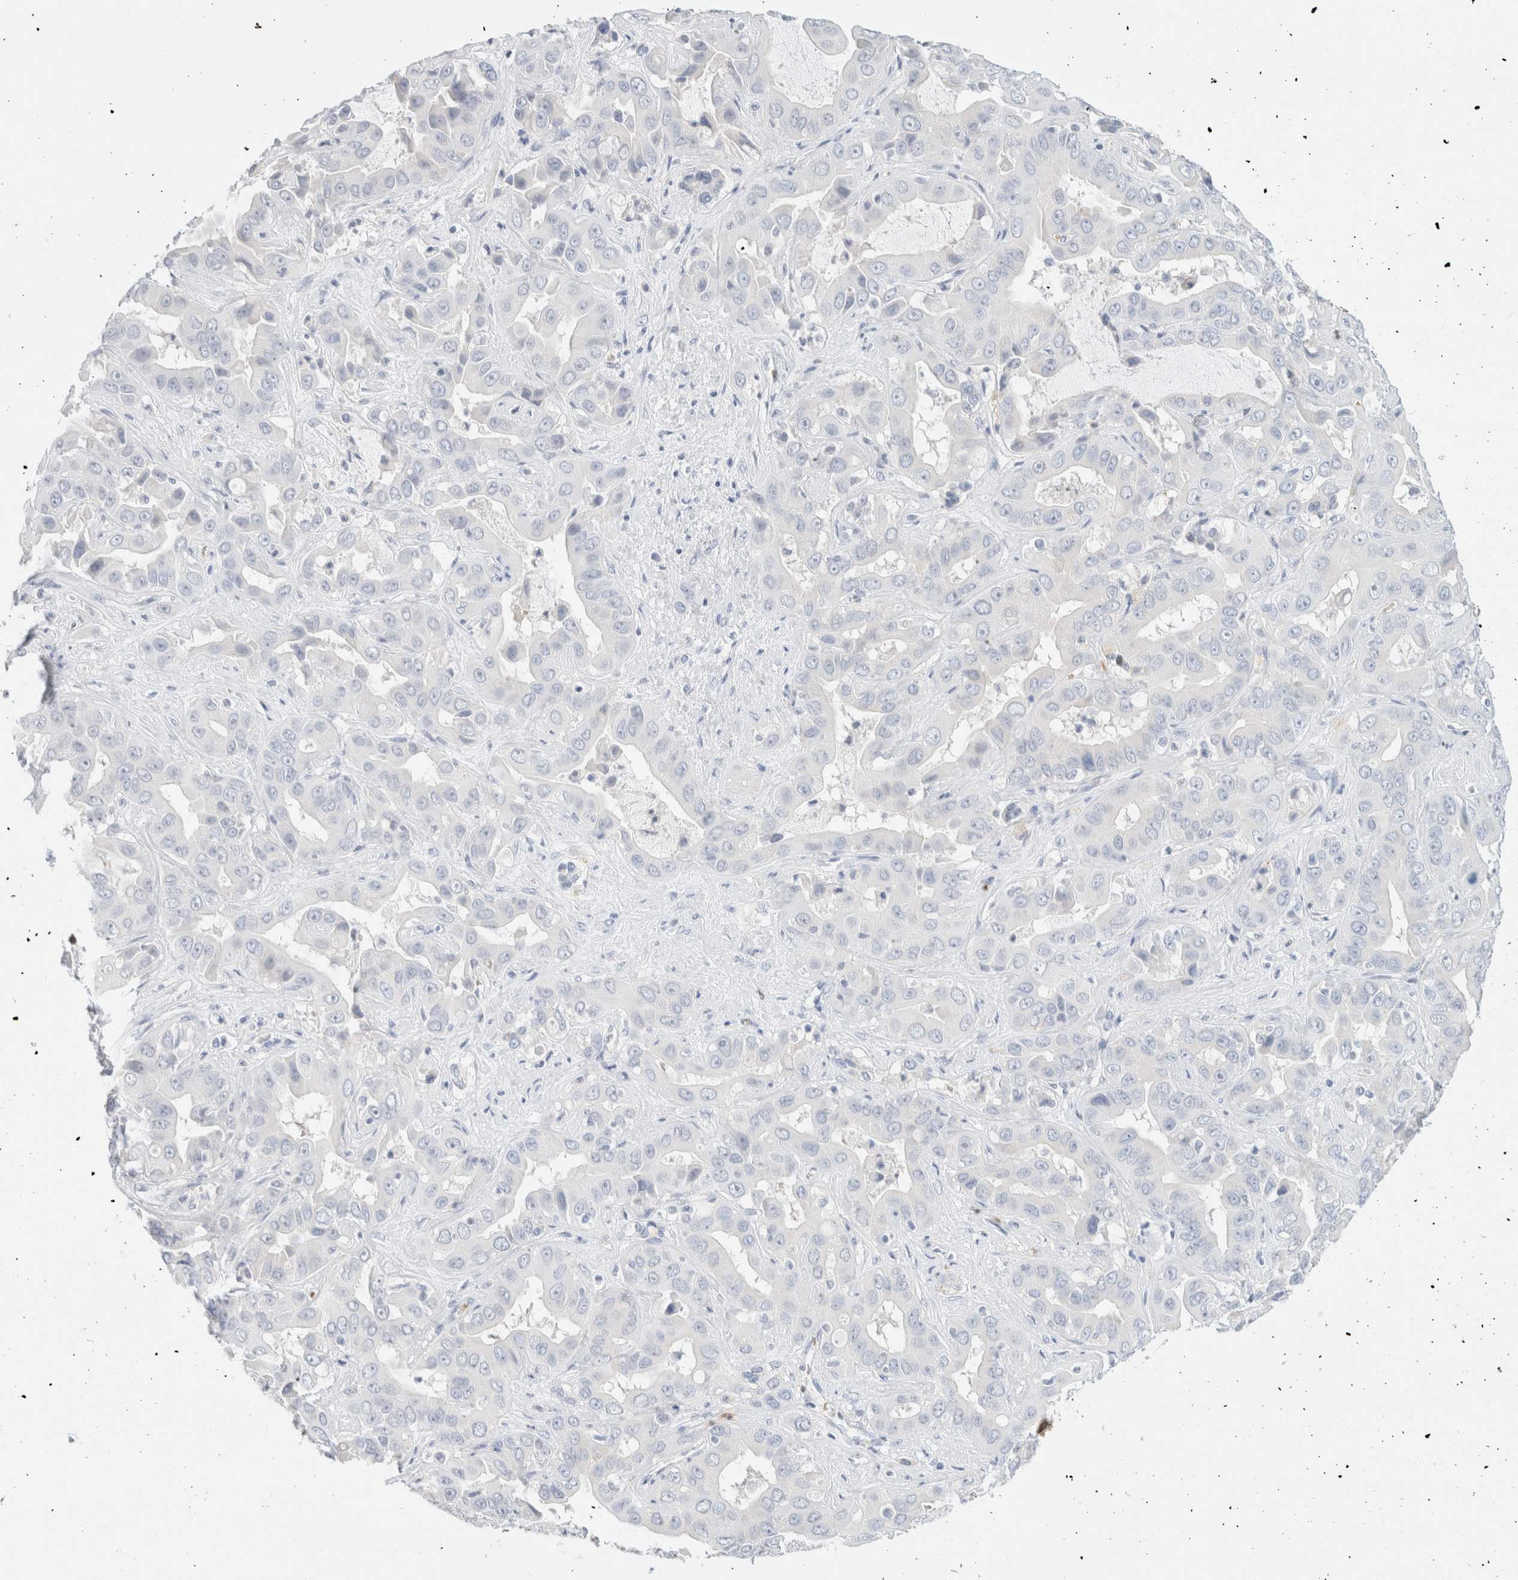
{"staining": {"intensity": "negative", "quantity": "none", "location": "none"}, "tissue": "liver cancer", "cell_type": "Tumor cells", "image_type": "cancer", "snomed": [{"axis": "morphology", "description": "Cholangiocarcinoma"}, {"axis": "topography", "description": "Liver"}], "caption": "Immunohistochemistry (IHC) image of neoplastic tissue: human liver cholangiocarcinoma stained with DAB (3,3'-diaminobenzidine) displays no significant protein positivity in tumor cells. (DAB IHC with hematoxylin counter stain).", "gene": "ARG1", "patient": {"sex": "female", "age": 52}}